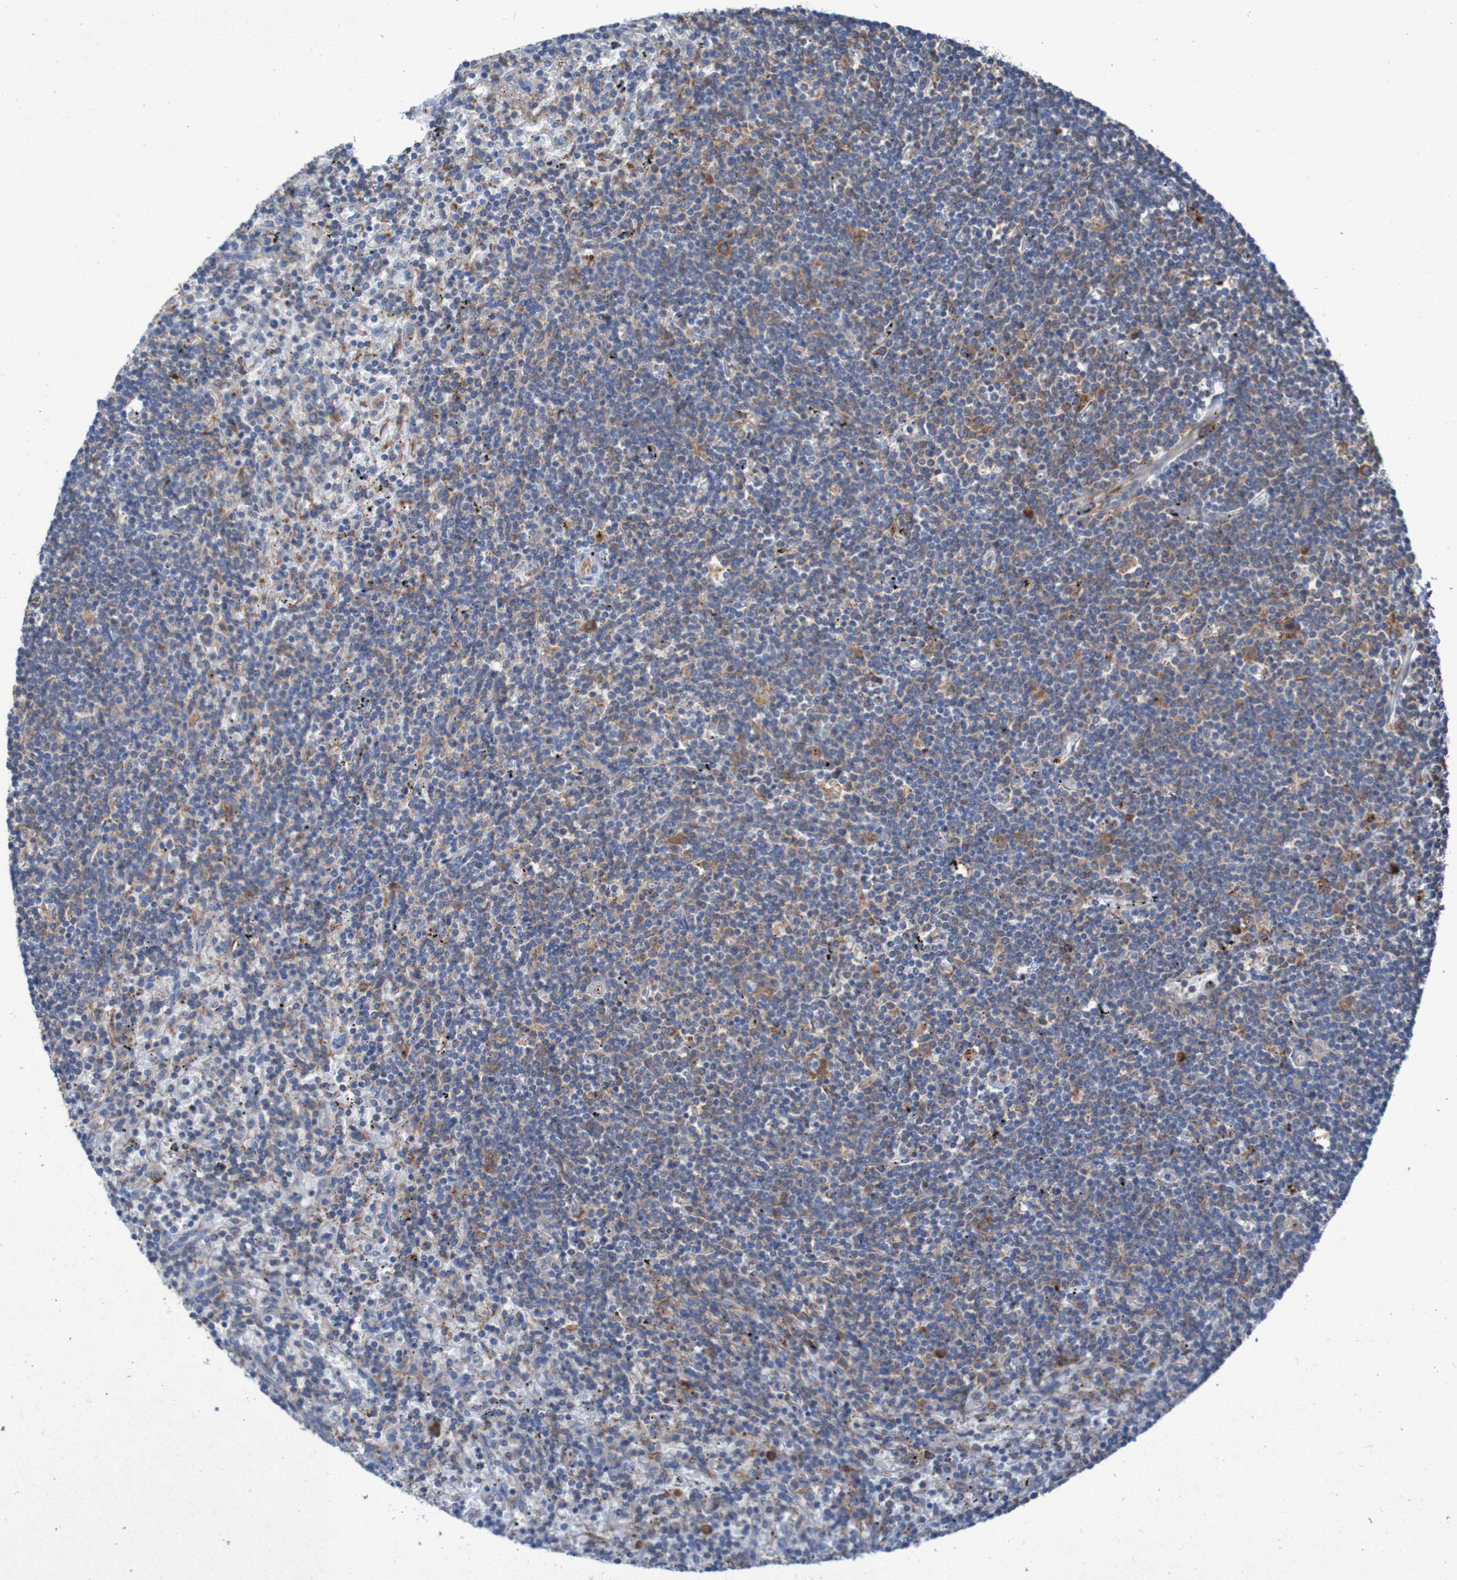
{"staining": {"intensity": "weak", "quantity": "25%-75%", "location": "cytoplasmic/membranous"}, "tissue": "lymphoma", "cell_type": "Tumor cells", "image_type": "cancer", "snomed": [{"axis": "morphology", "description": "Malignant lymphoma, non-Hodgkin's type, Low grade"}, {"axis": "topography", "description": "Spleen"}], "caption": "Human malignant lymphoma, non-Hodgkin's type (low-grade) stained with a protein marker displays weak staining in tumor cells.", "gene": "RPL10", "patient": {"sex": "male", "age": 76}}